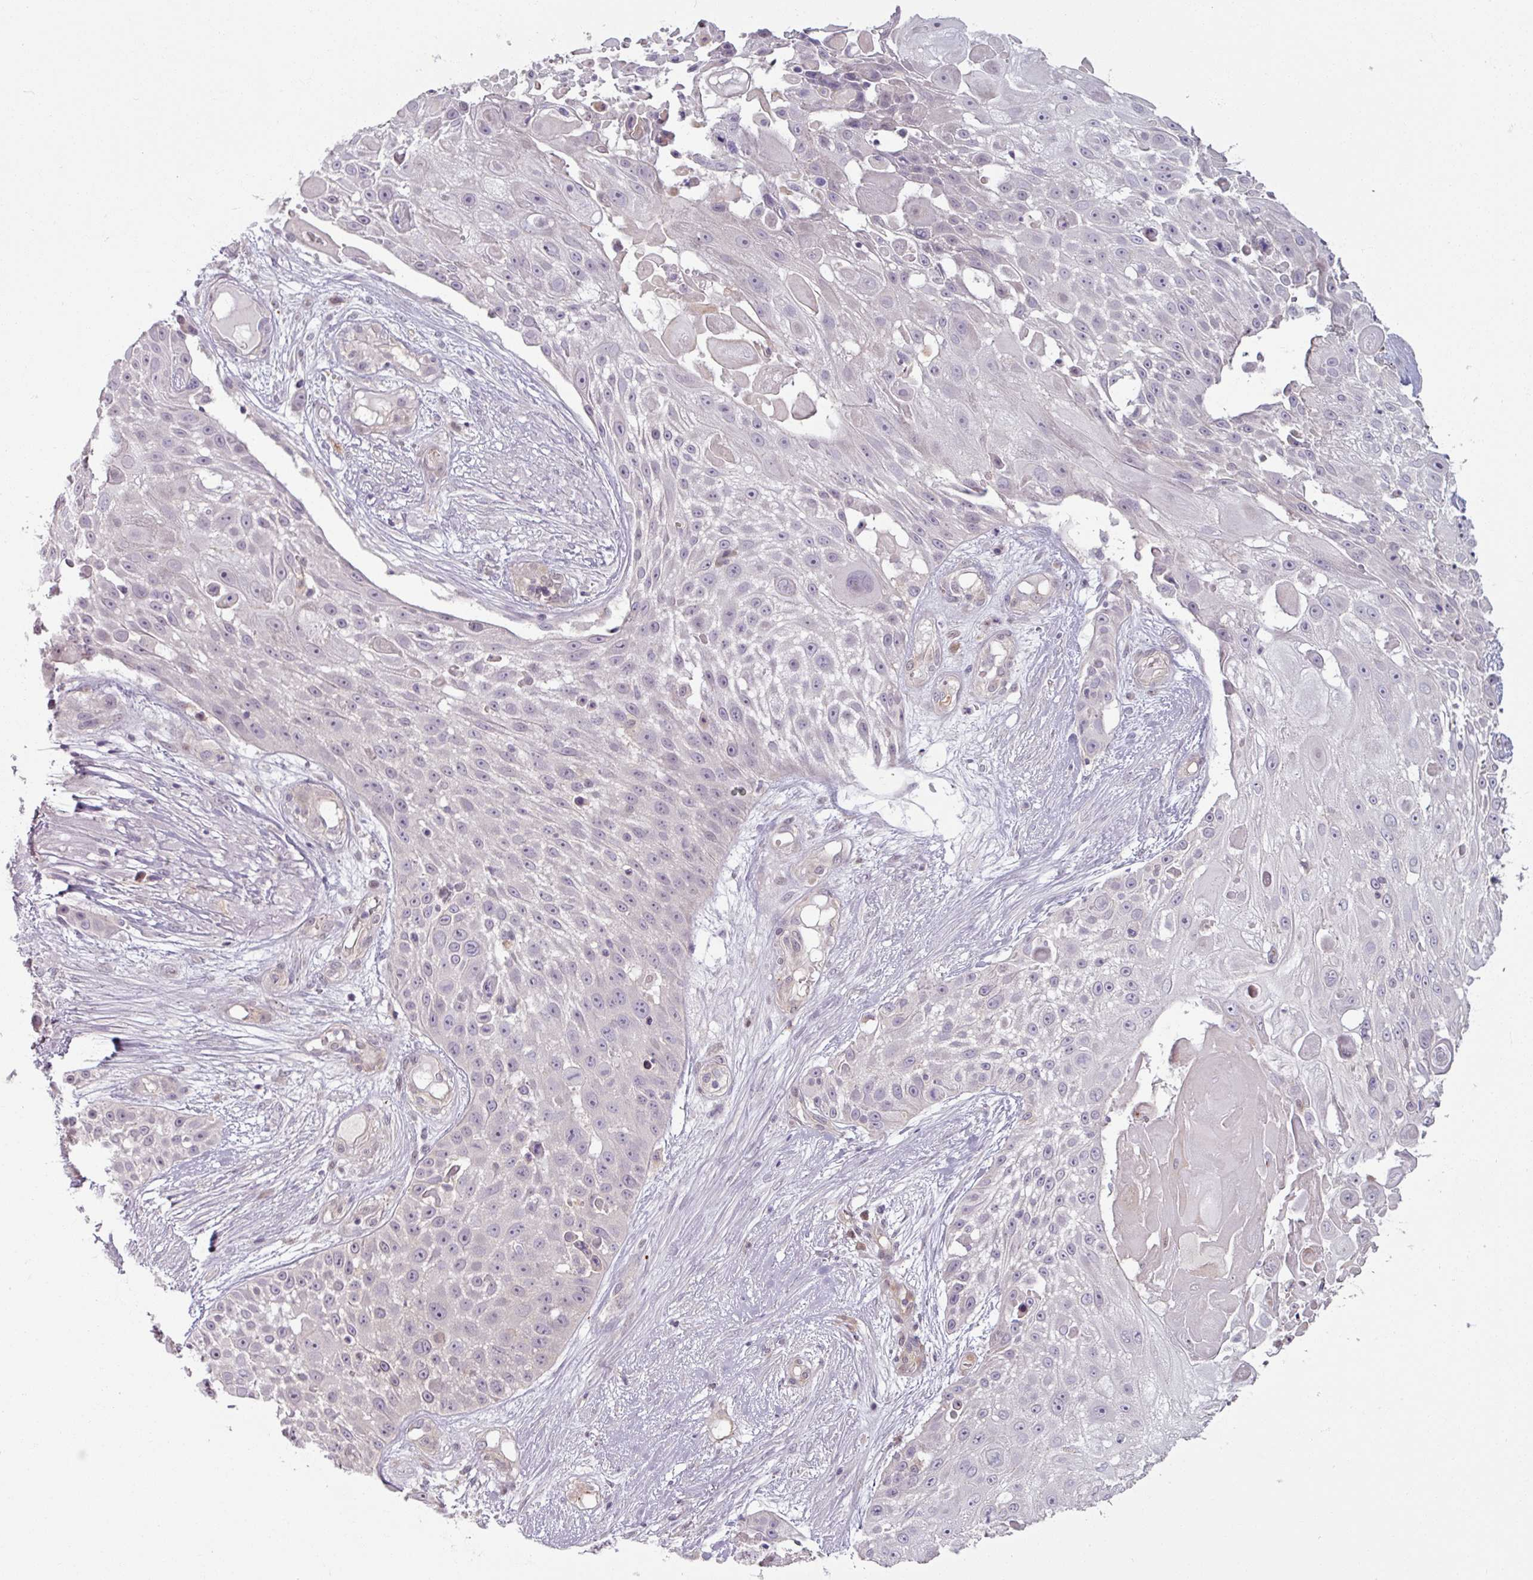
{"staining": {"intensity": "negative", "quantity": "none", "location": "none"}, "tissue": "skin cancer", "cell_type": "Tumor cells", "image_type": "cancer", "snomed": [{"axis": "morphology", "description": "Squamous cell carcinoma, NOS"}, {"axis": "topography", "description": "Skin"}], "caption": "Immunohistochemical staining of human skin cancer displays no significant expression in tumor cells.", "gene": "PNMA6A", "patient": {"sex": "female", "age": 86}}